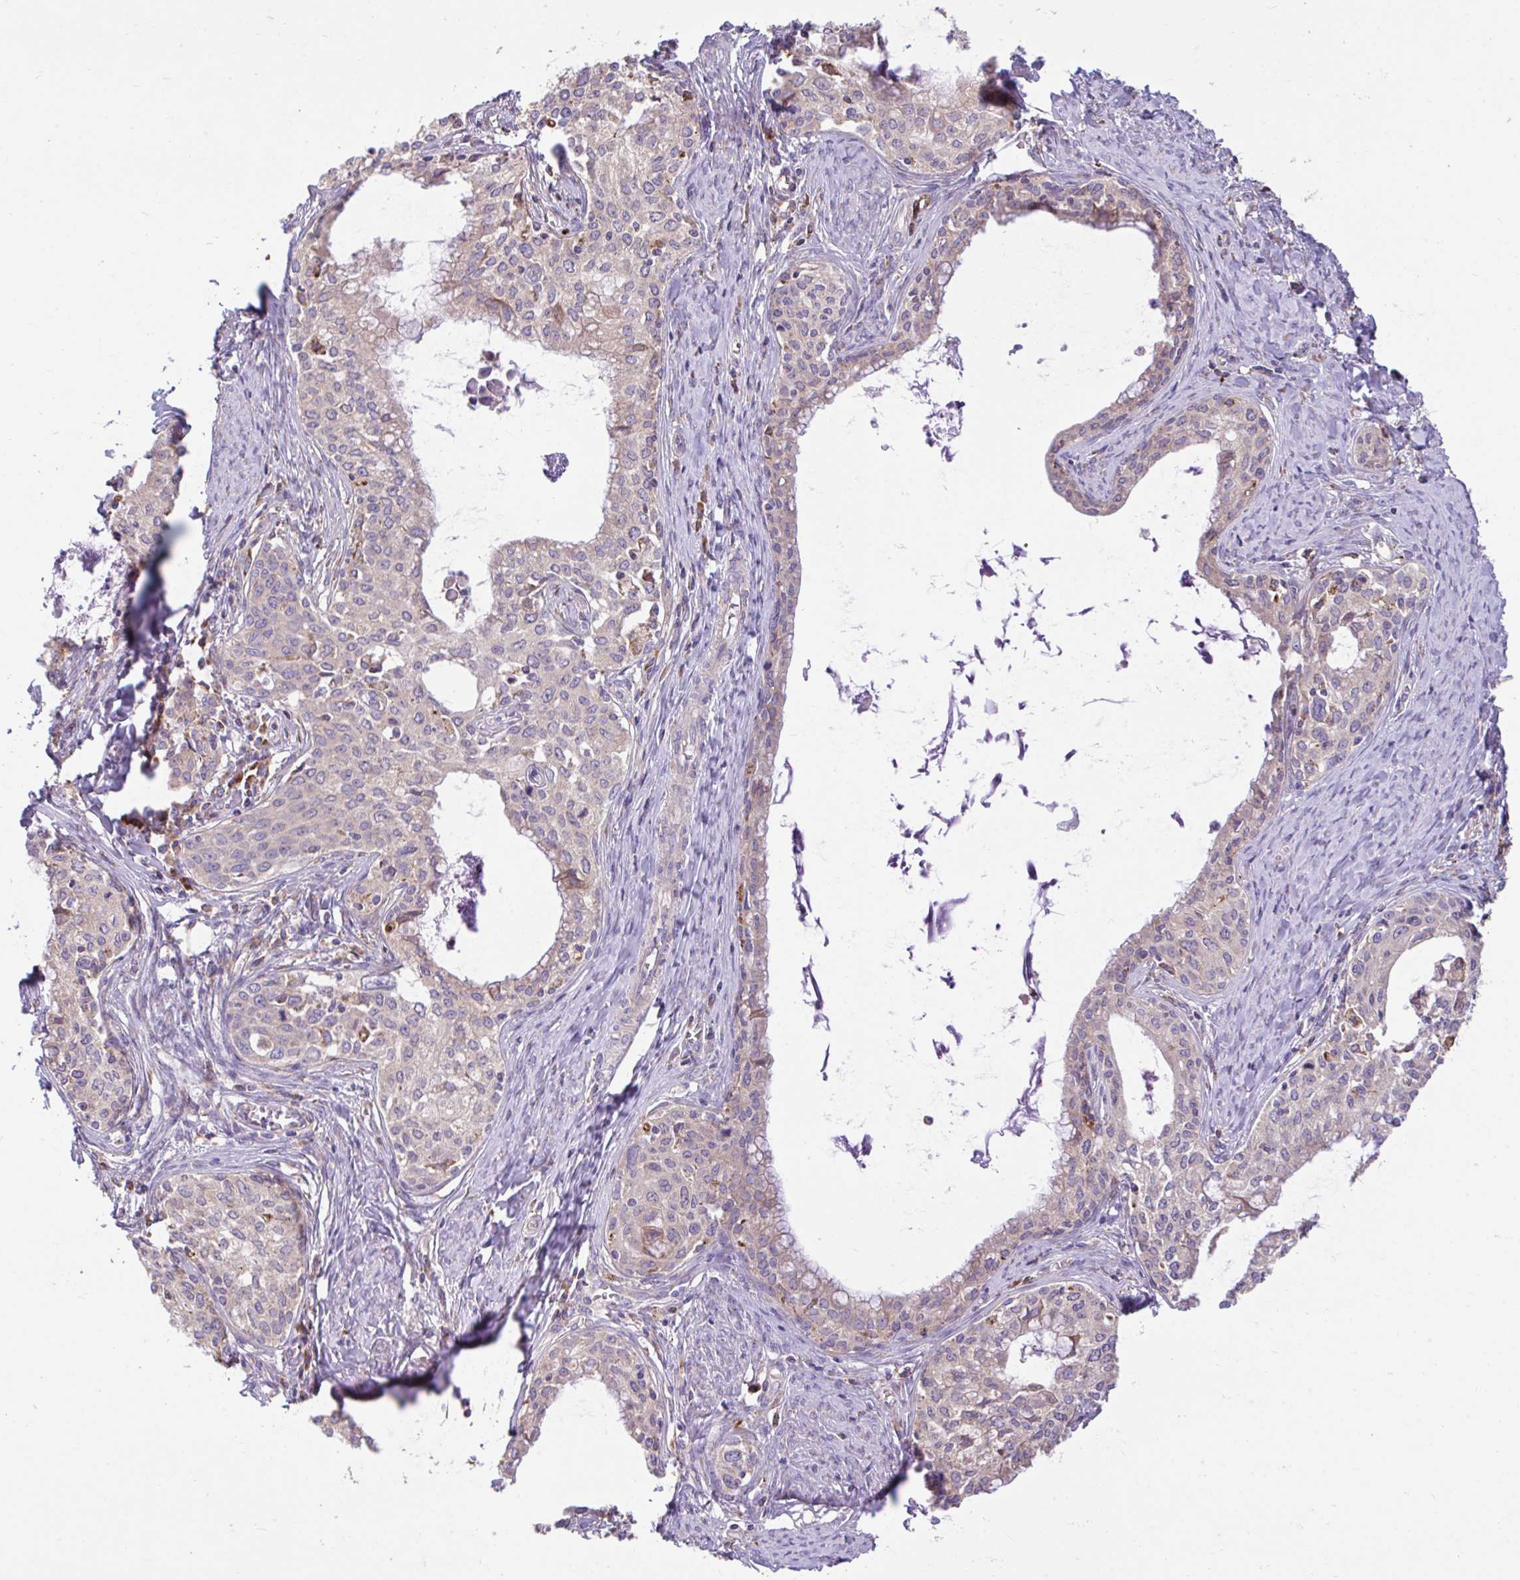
{"staining": {"intensity": "negative", "quantity": "none", "location": "none"}, "tissue": "cervical cancer", "cell_type": "Tumor cells", "image_type": "cancer", "snomed": [{"axis": "morphology", "description": "Squamous cell carcinoma, NOS"}, {"axis": "morphology", "description": "Adenocarcinoma, NOS"}, {"axis": "topography", "description": "Cervix"}], "caption": "DAB (3,3'-diaminobenzidine) immunohistochemical staining of cervical adenocarcinoma exhibits no significant staining in tumor cells. (DAB immunohistochemistry (IHC) with hematoxylin counter stain).", "gene": "RALBP1", "patient": {"sex": "female", "age": 52}}